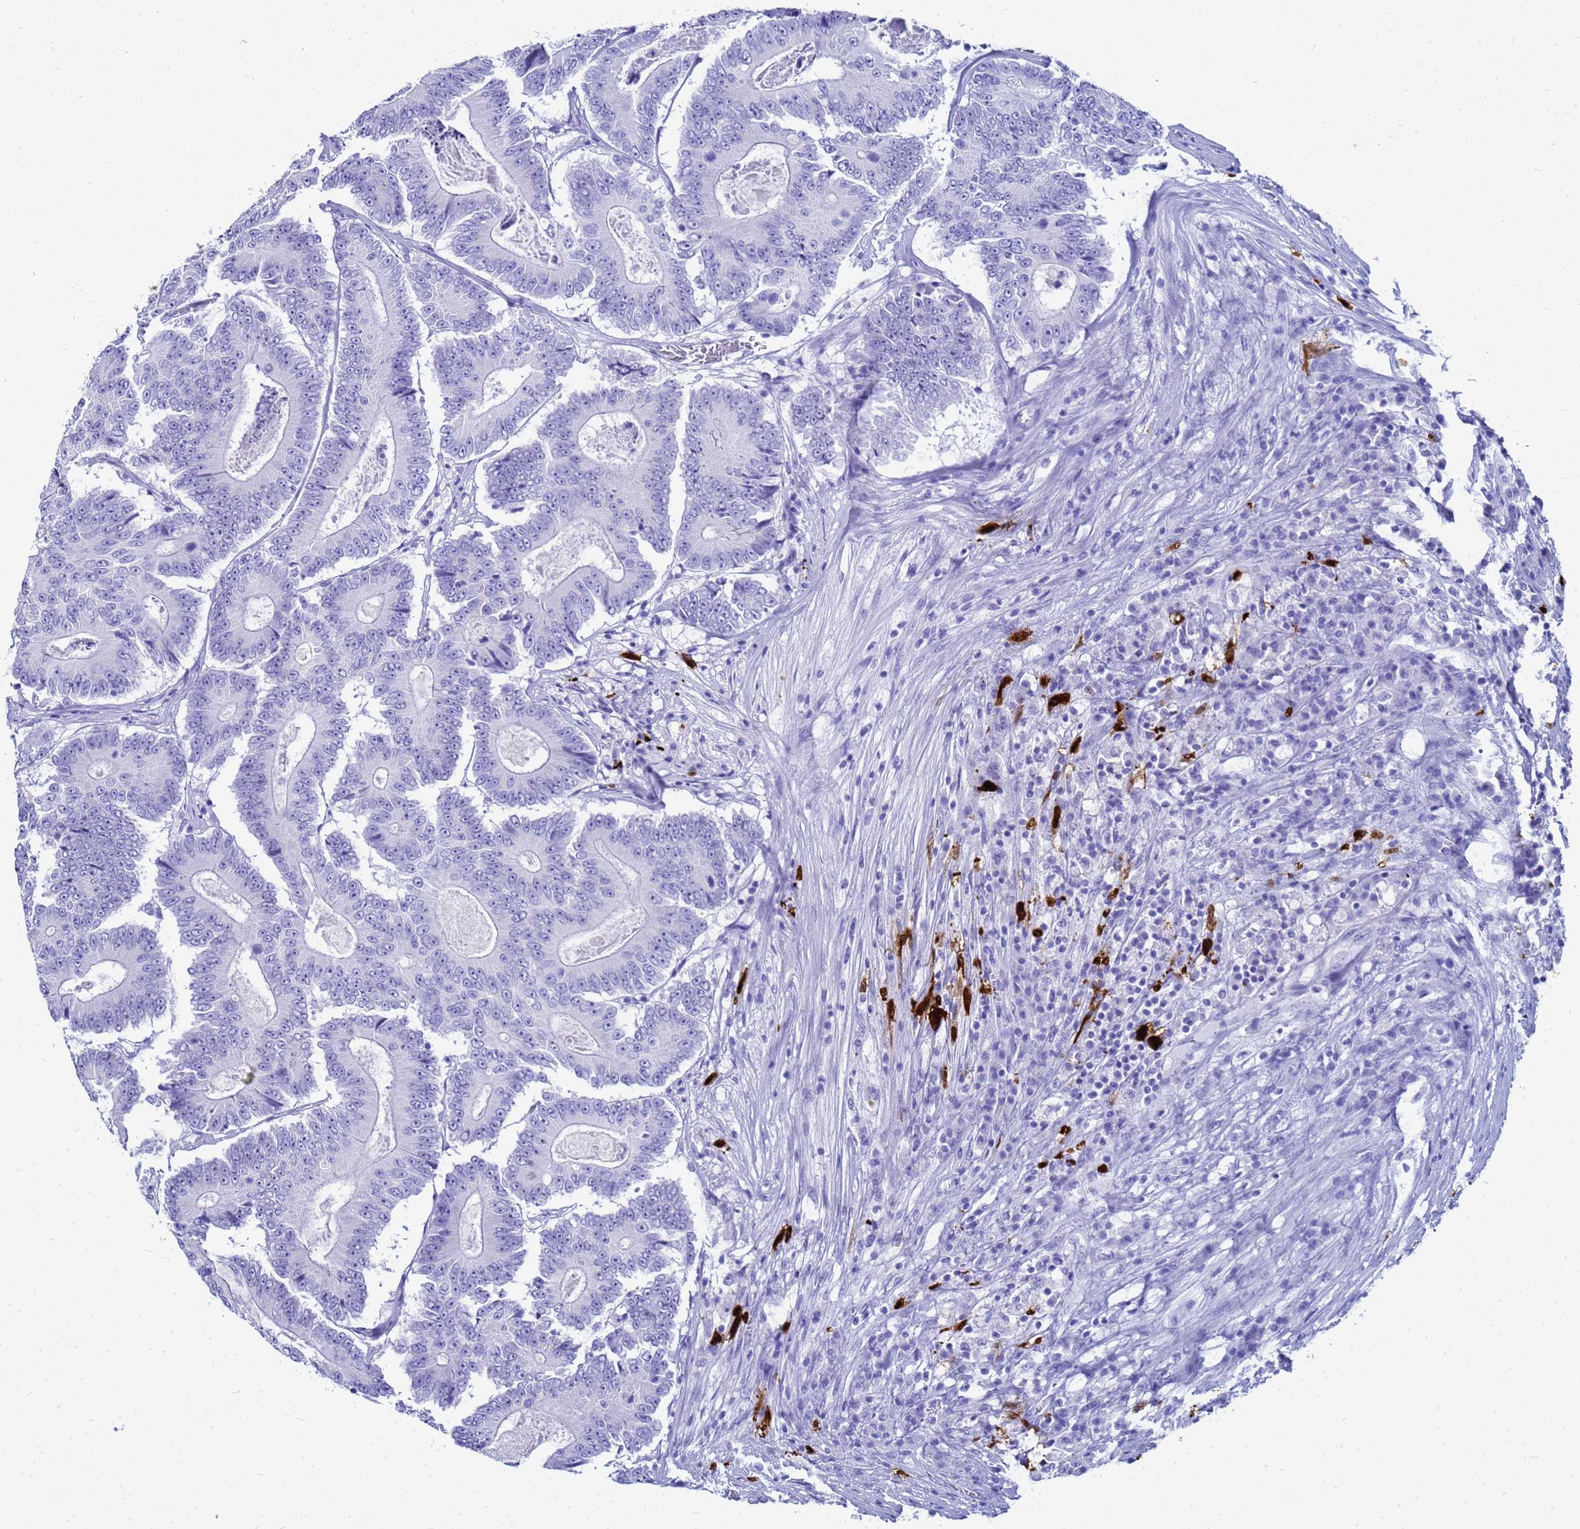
{"staining": {"intensity": "negative", "quantity": "none", "location": "none"}, "tissue": "colorectal cancer", "cell_type": "Tumor cells", "image_type": "cancer", "snomed": [{"axis": "morphology", "description": "Adenocarcinoma, NOS"}, {"axis": "topography", "description": "Colon"}], "caption": "The histopathology image demonstrates no significant positivity in tumor cells of adenocarcinoma (colorectal). (Stains: DAB (3,3'-diaminobenzidine) immunohistochemistry (IHC) with hematoxylin counter stain, Microscopy: brightfield microscopy at high magnification).", "gene": "CKB", "patient": {"sex": "male", "age": 83}}